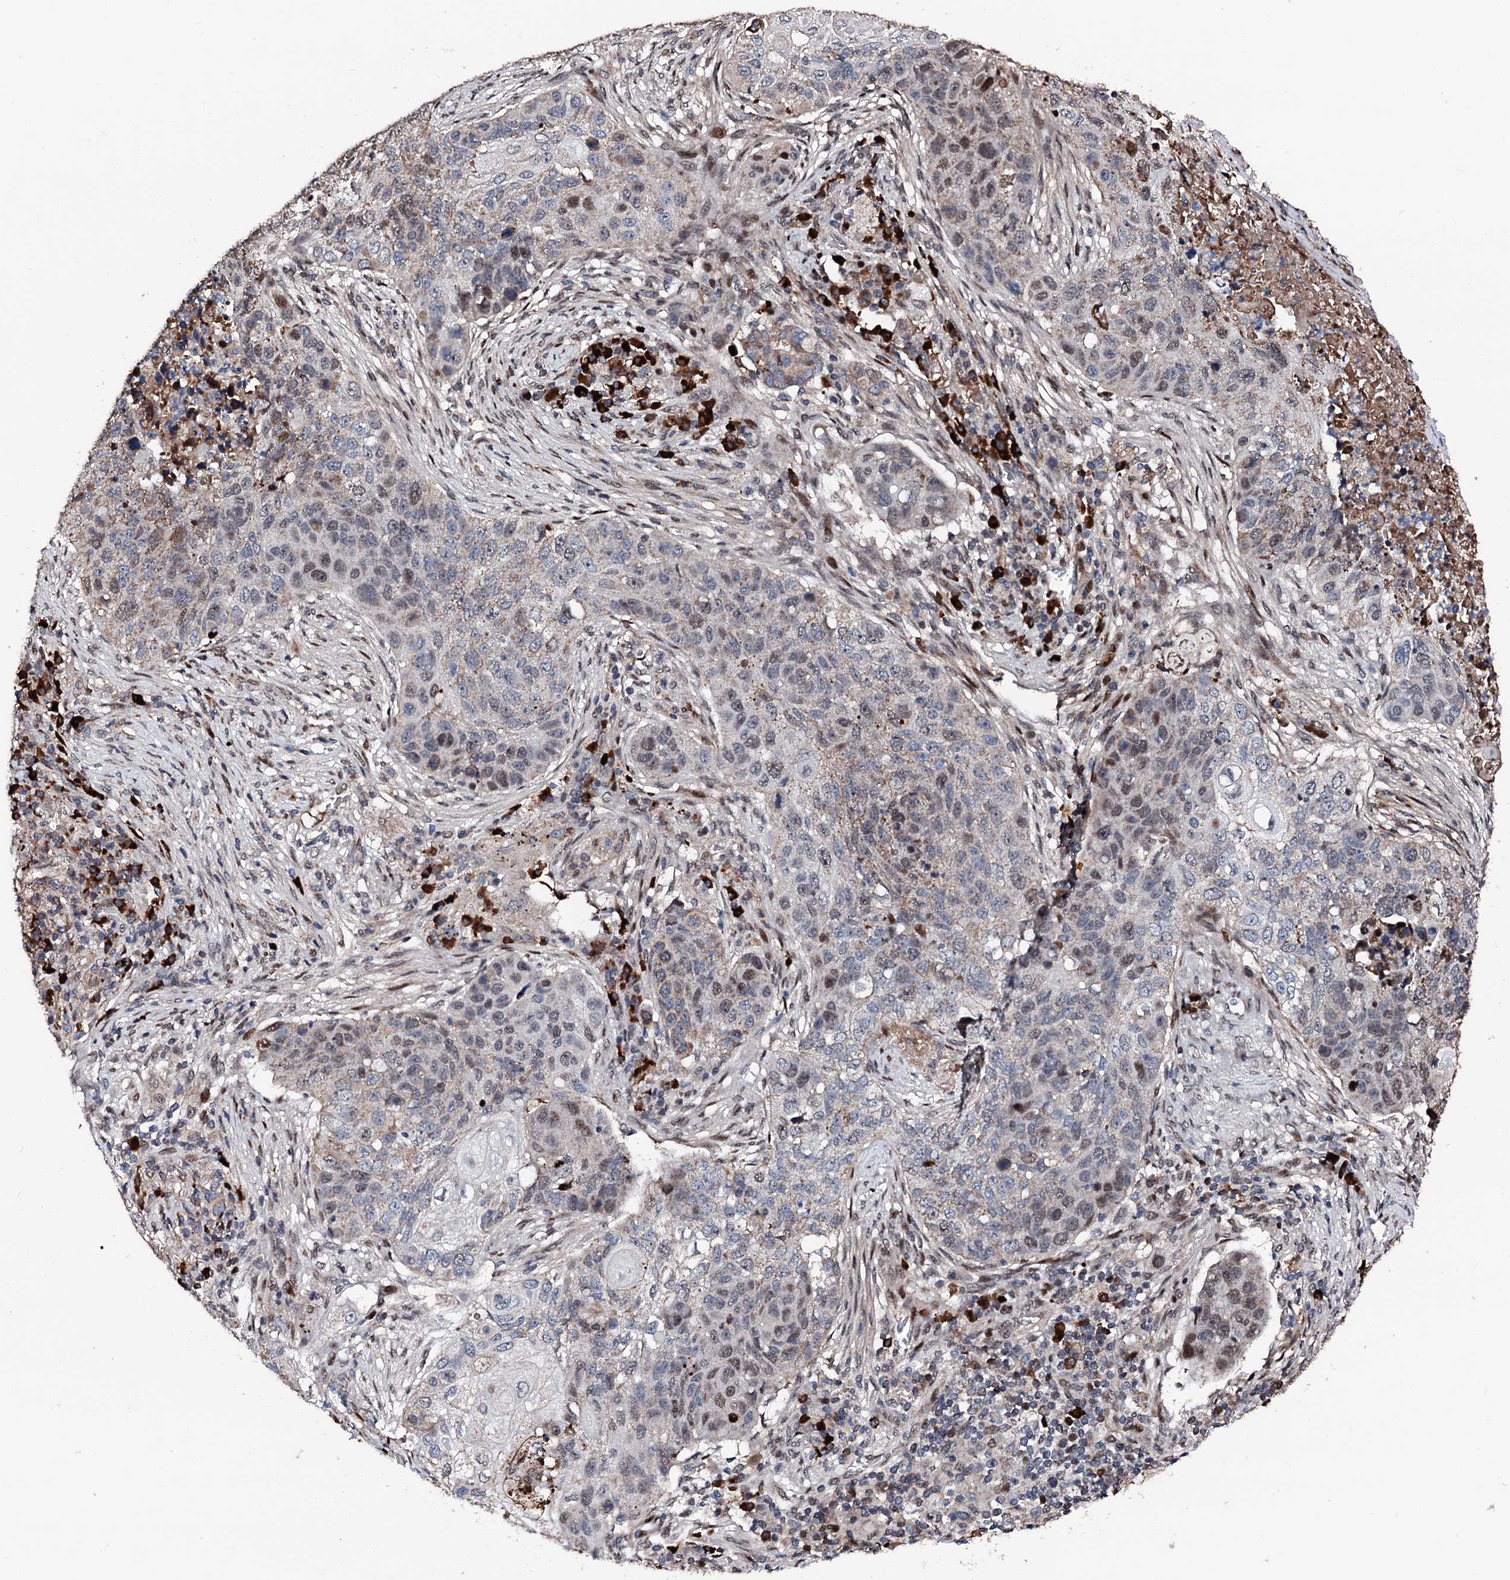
{"staining": {"intensity": "weak", "quantity": "25%-75%", "location": "nuclear"}, "tissue": "lung cancer", "cell_type": "Tumor cells", "image_type": "cancer", "snomed": [{"axis": "morphology", "description": "Squamous cell carcinoma, NOS"}, {"axis": "topography", "description": "Lung"}], "caption": "A high-resolution histopathology image shows immunohistochemistry staining of lung cancer (squamous cell carcinoma), which demonstrates weak nuclear expression in about 25%-75% of tumor cells. (DAB (3,3'-diaminobenzidine) IHC, brown staining for protein, blue staining for nuclei).", "gene": "KIF18A", "patient": {"sex": "female", "age": 63}}